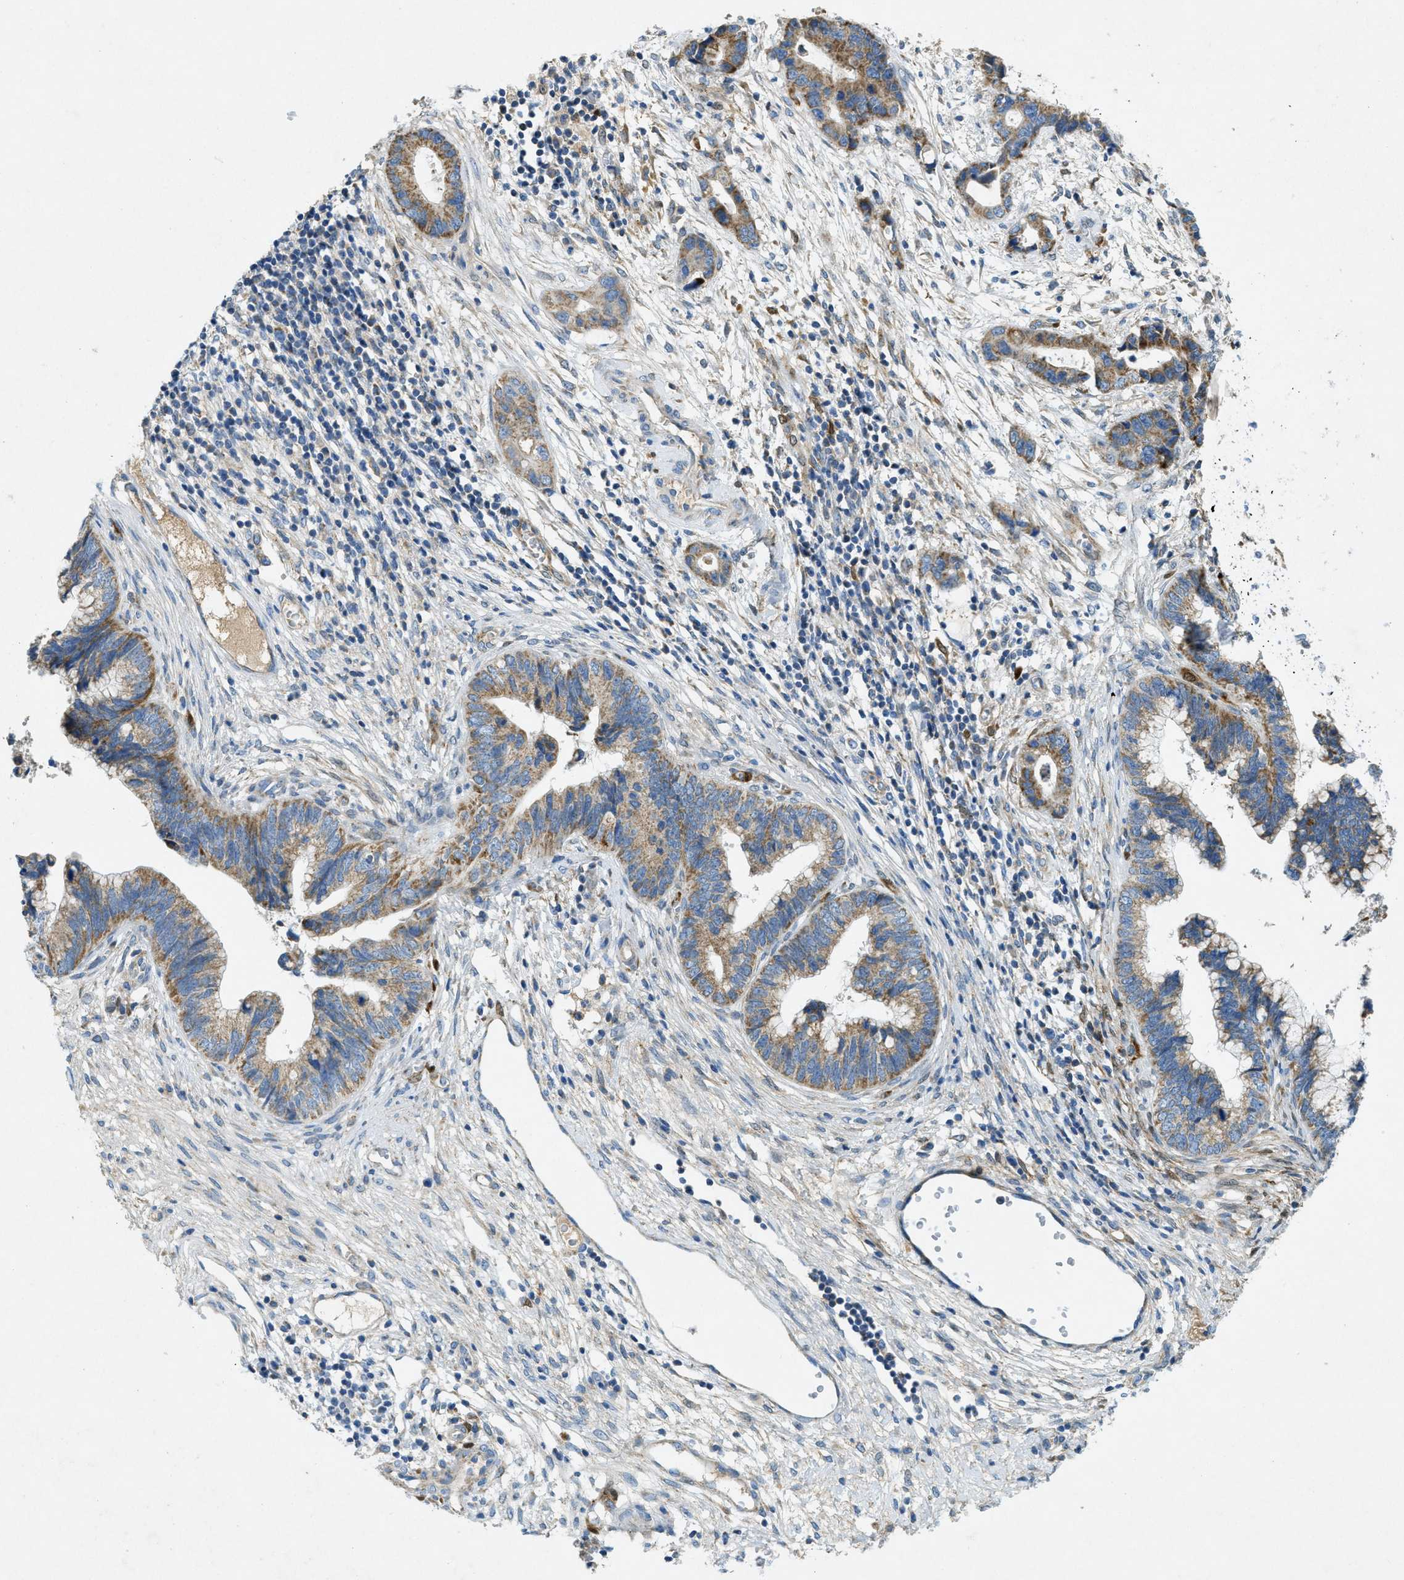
{"staining": {"intensity": "moderate", "quantity": ">75%", "location": "cytoplasmic/membranous"}, "tissue": "cervical cancer", "cell_type": "Tumor cells", "image_type": "cancer", "snomed": [{"axis": "morphology", "description": "Adenocarcinoma, NOS"}, {"axis": "topography", "description": "Cervix"}], "caption": "A photomicrograph of cervical adenocarcinoma stained for a protein shows moderate cytoplasmic/membranous brown staining in tumor cells.", "gene": "CYGB", "patient": {"sex": "female", "age": 44}}